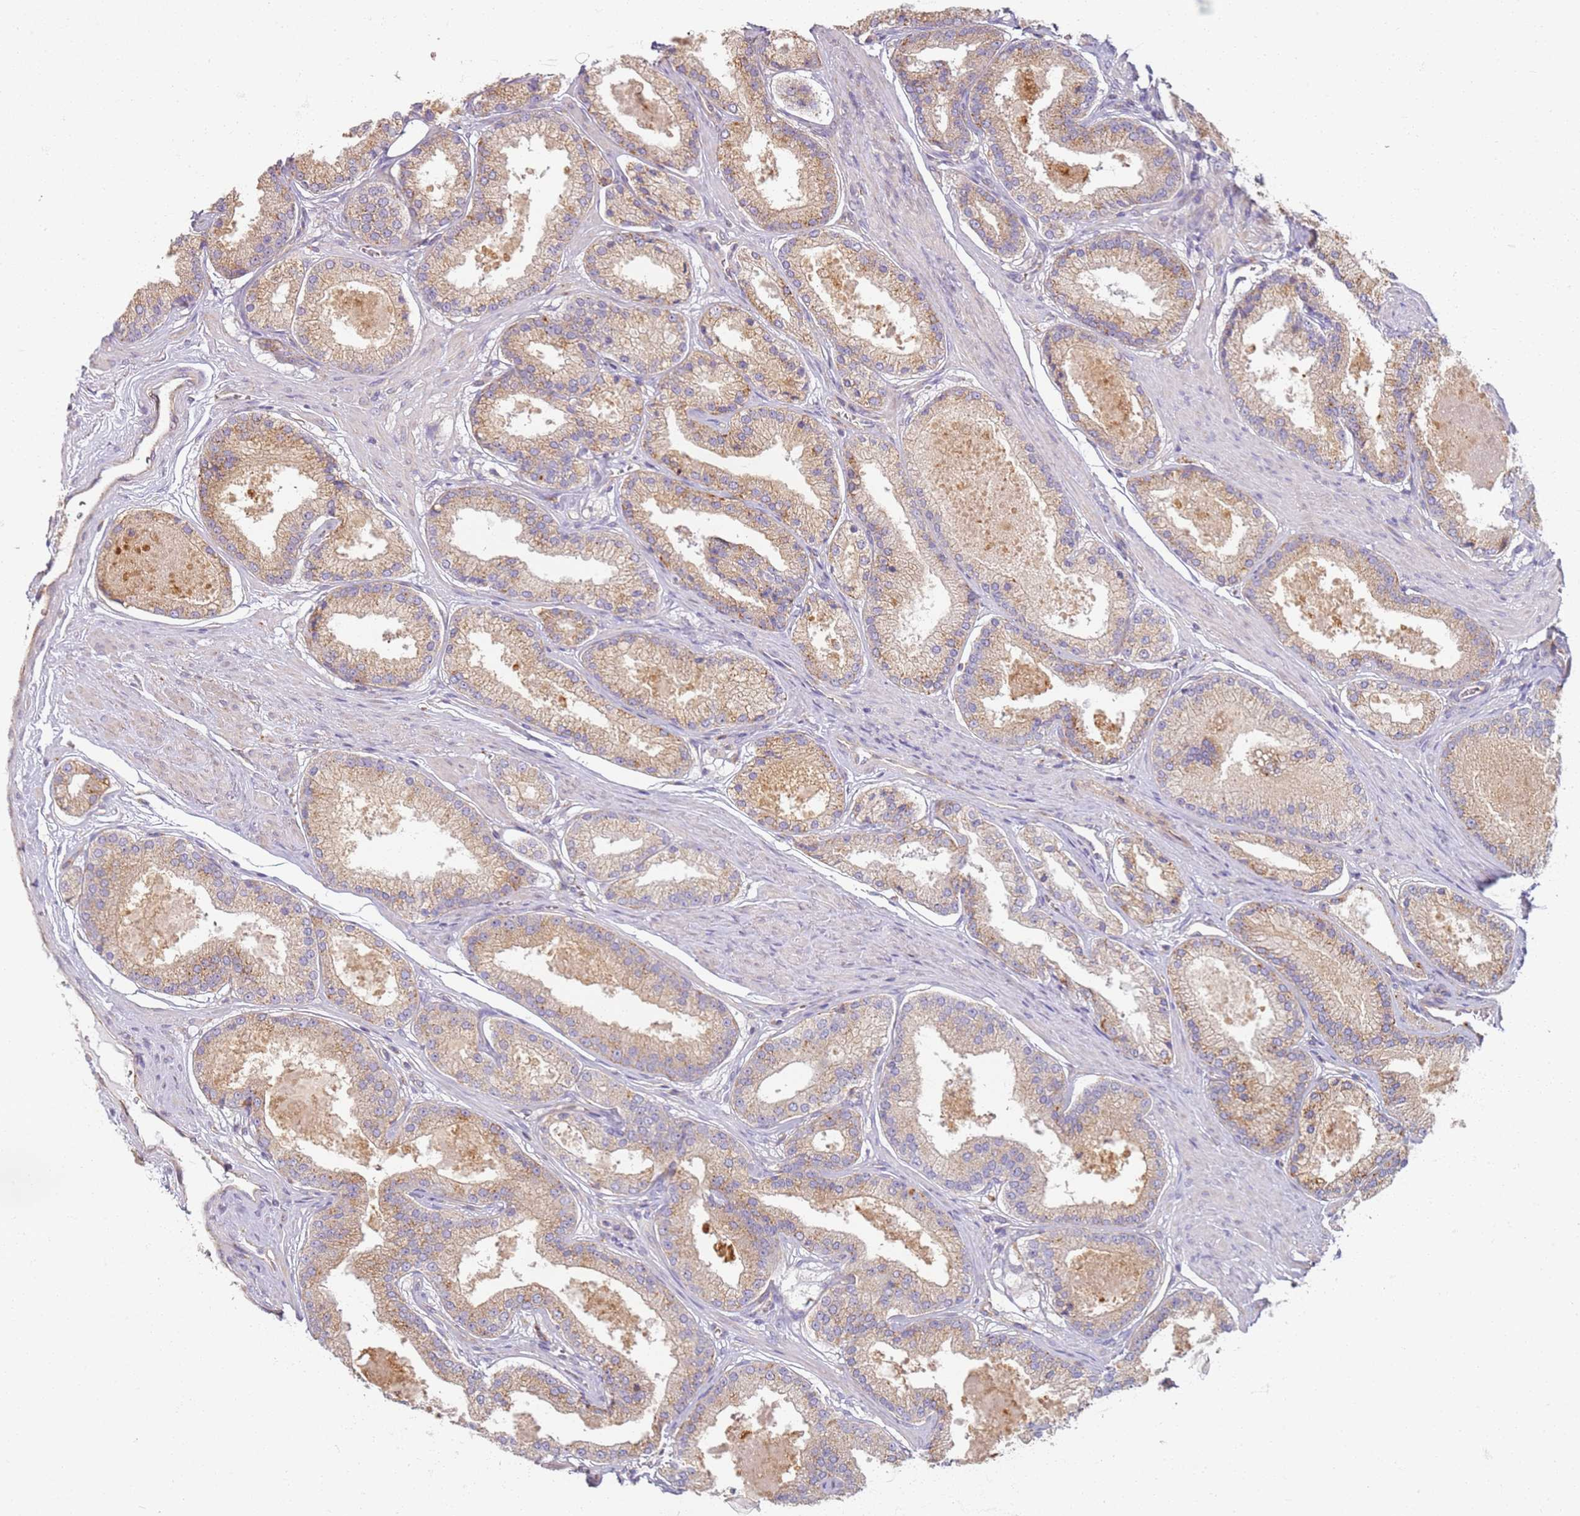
{"staining": {"intensity": "weak", "quantity": "25%-75%", "location": "cytoplasmic/membranous"}, "tissue": "prostate cancer", "cell_type": "Tumor cells", "image_type": "cancer", "snomed": [{"axis": "morphology", "description": "Adenocarcinoma, Low grade"}, {"axis": "topography", "description": "Prostate"}], "caption": "Immunohistochemistry (IHC) (DAB) staining of prostate low-grade adenocarcinoma demonstrates weak cytoplasmic/membranous protein expression in approximately 25%-75% of tumor cells.", "gene": "PROKR2", "patient": {"sex": "male", "age": 59}}